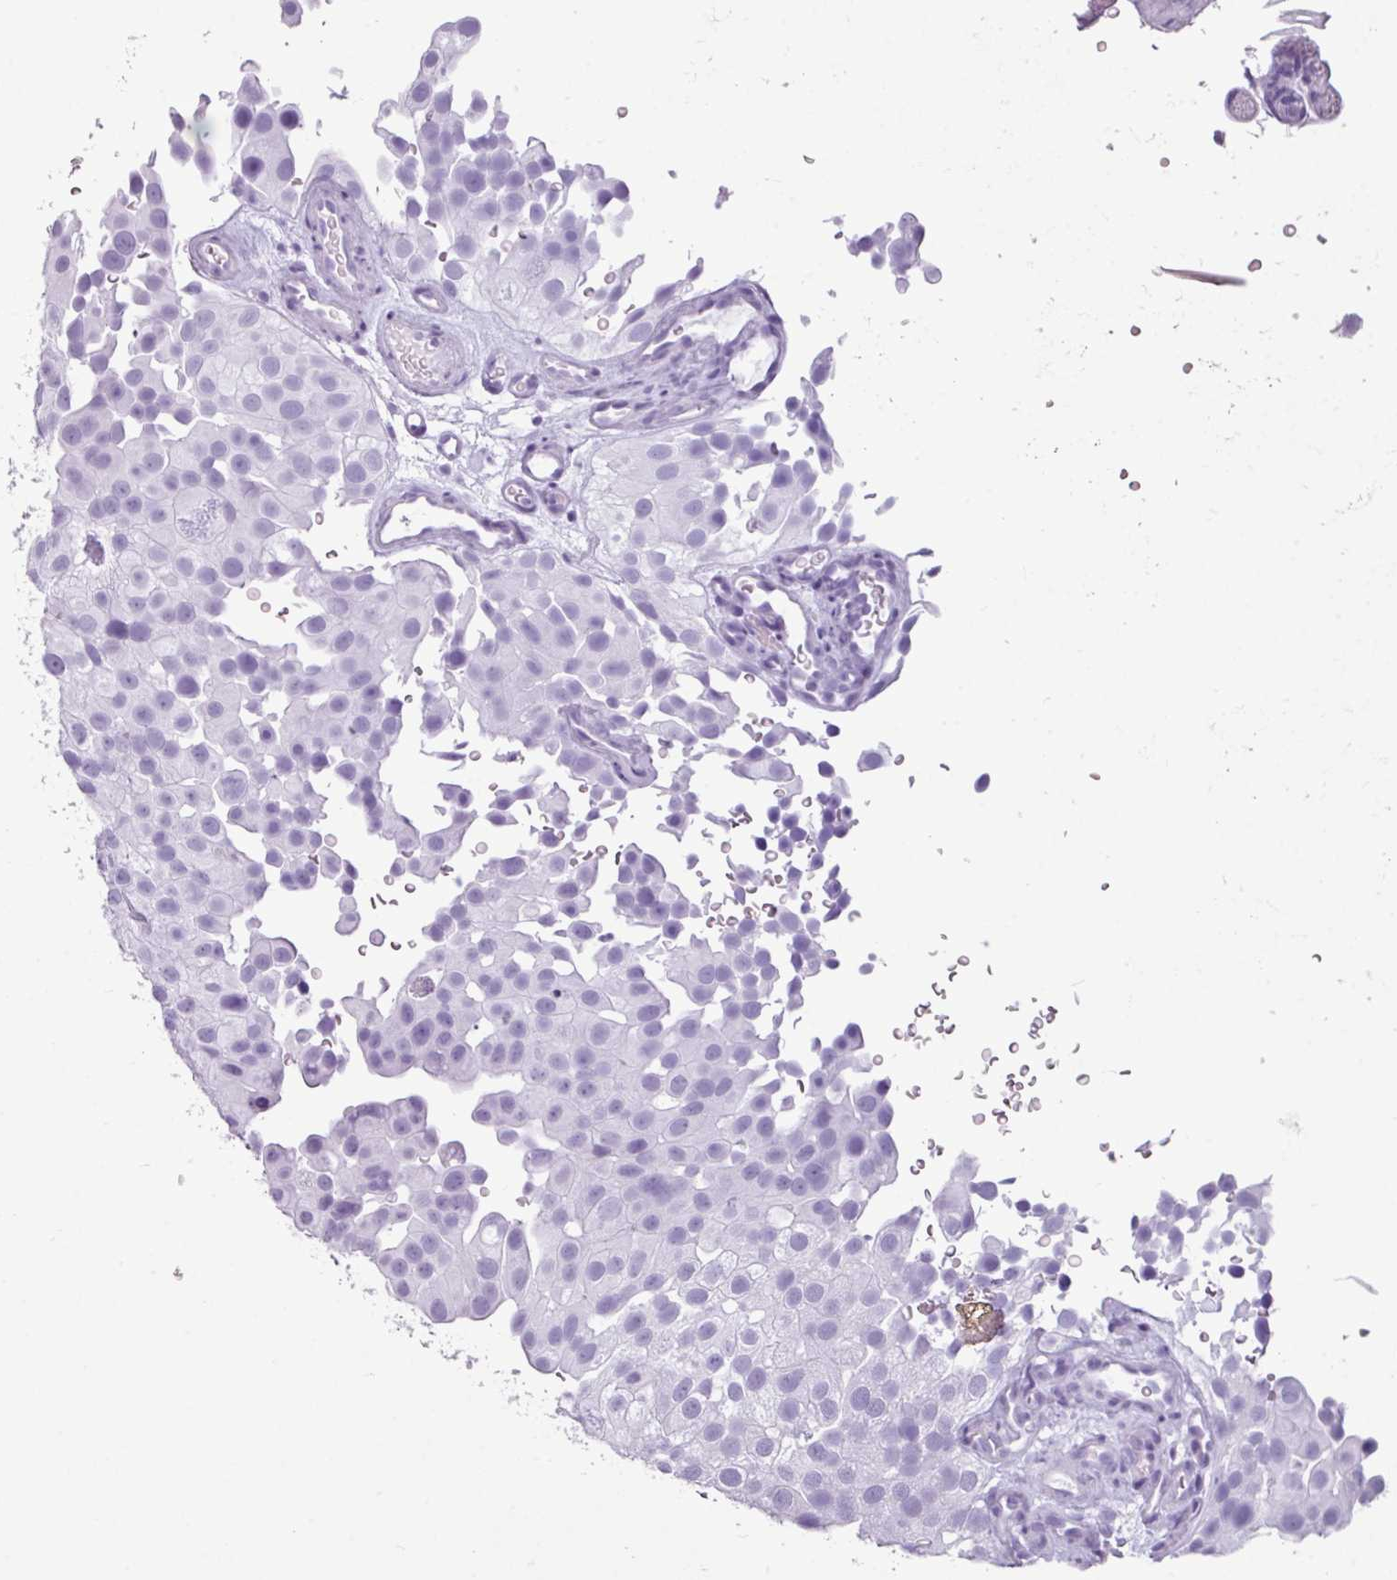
{"staining": {"intensity": "negative", "quantity": "none", "location": "none"}, "tissue": "urothelial cancer", "cell_type": "Tumor cells", "image_type": "cancer", "snomed": [{"axis": "morphology", "description": "Urothelial carcinoma, Low grade"}, {"axis": "topography", "description": "Urinary bladder"}], "caption": "This image is of urothelial cancer stained with IHC to label a protein in brown with the nuclei are counter-stained blue. There is no staining in tumor cells.", "gene": "AMY1B", "patient": {"sex": "male", "age": 78}}